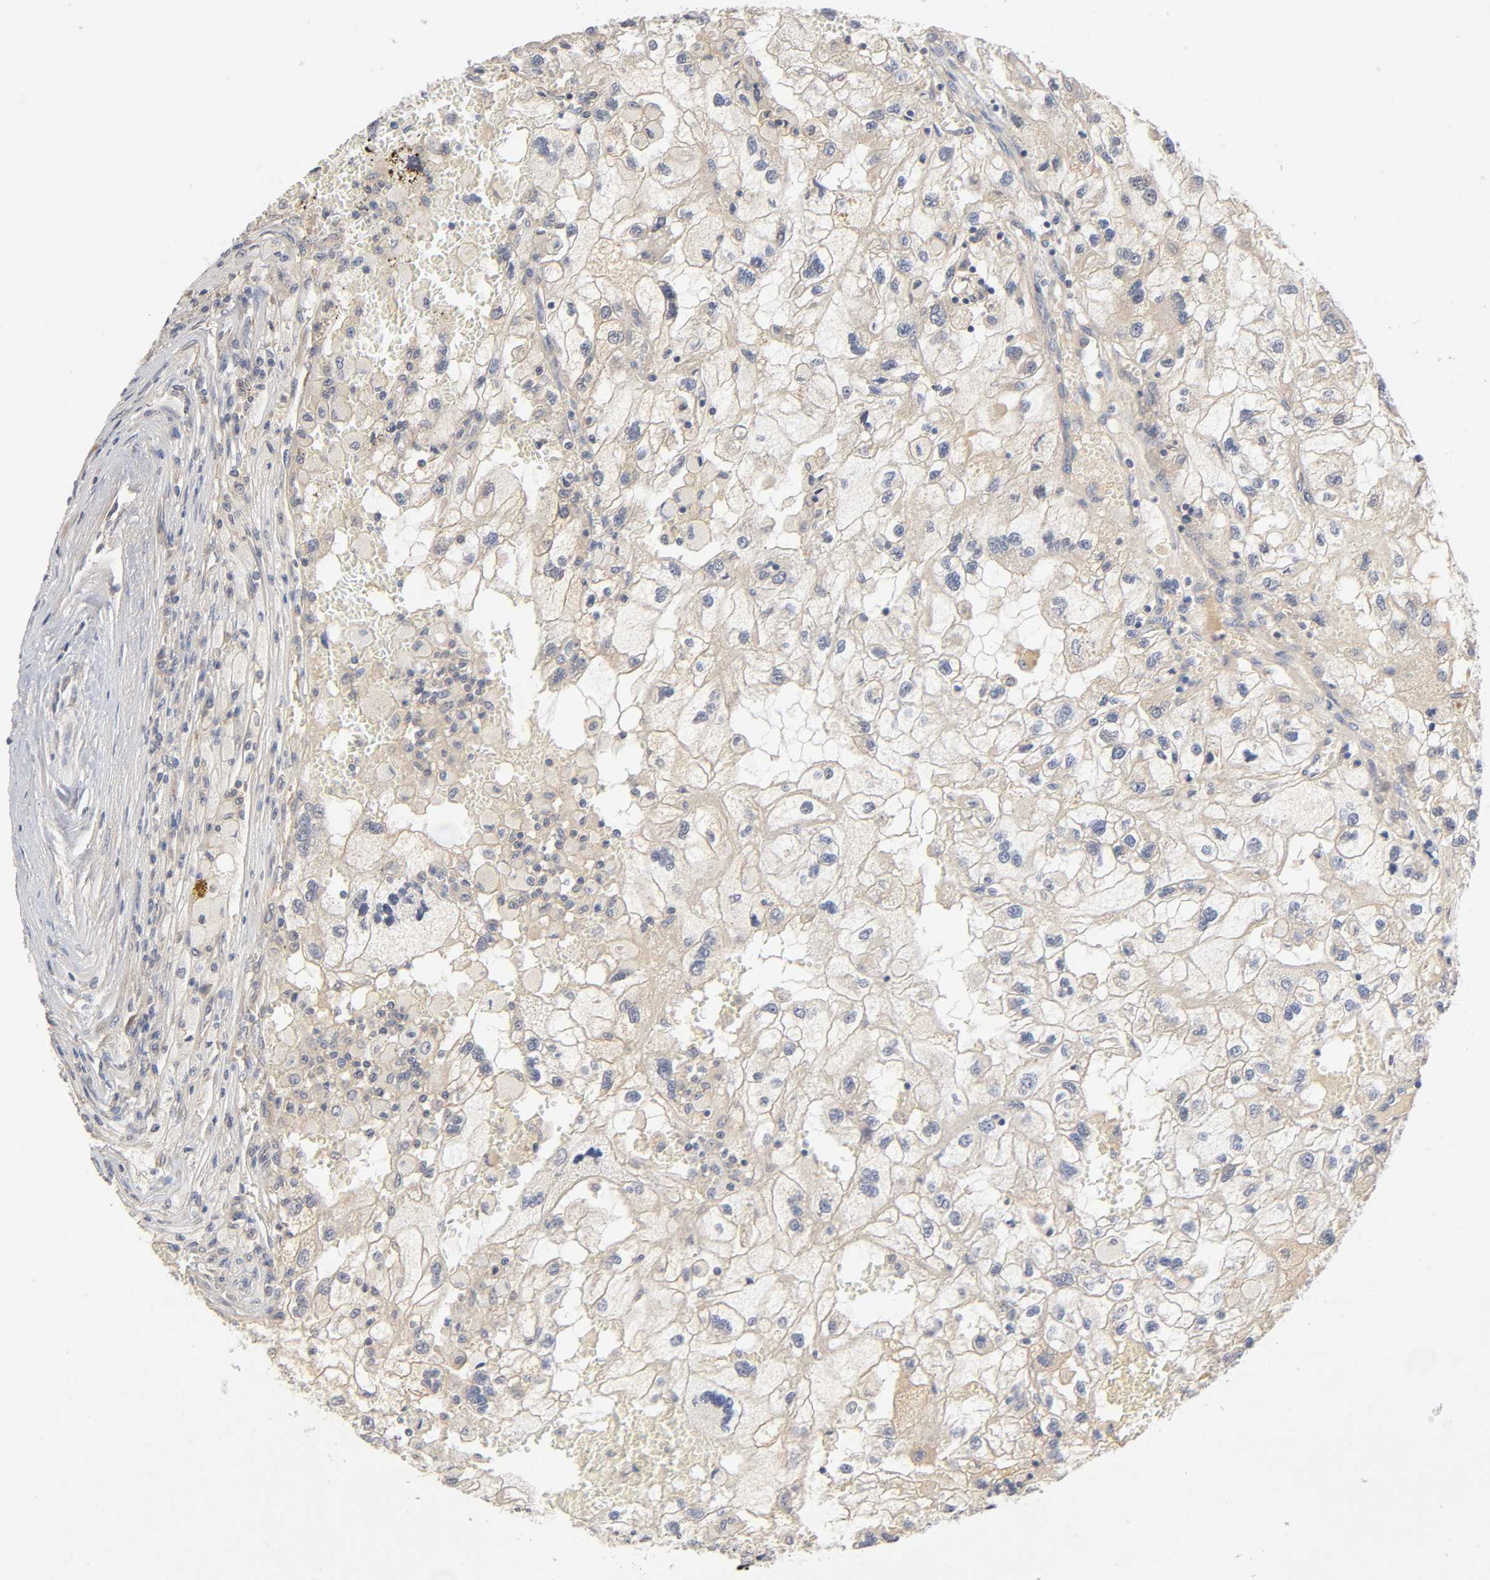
{"staining": {"intensity": "weak", "quantity": "25%-75%", "location": "cytoplasmic/membranous"}, "tissue": "renal cancer", "cell_type": "Tumor cells", "image_type": "cancer", "snomed": [{"axis": "morphology", "description": "Normal tissue, NOS"}, {"axis": "morphology", "description": "Adenocarcinoma, NOS"}, {"axis": "topography", "description": "Kidney"}], "caption": "A brown stain highlights weak cytoplasmic/membranous positivity of a protein in human renal cancer (adenocarcinoma) tumor cells.", "gene": "CPB2", "patient": {"sex": "male", "age": 71}}